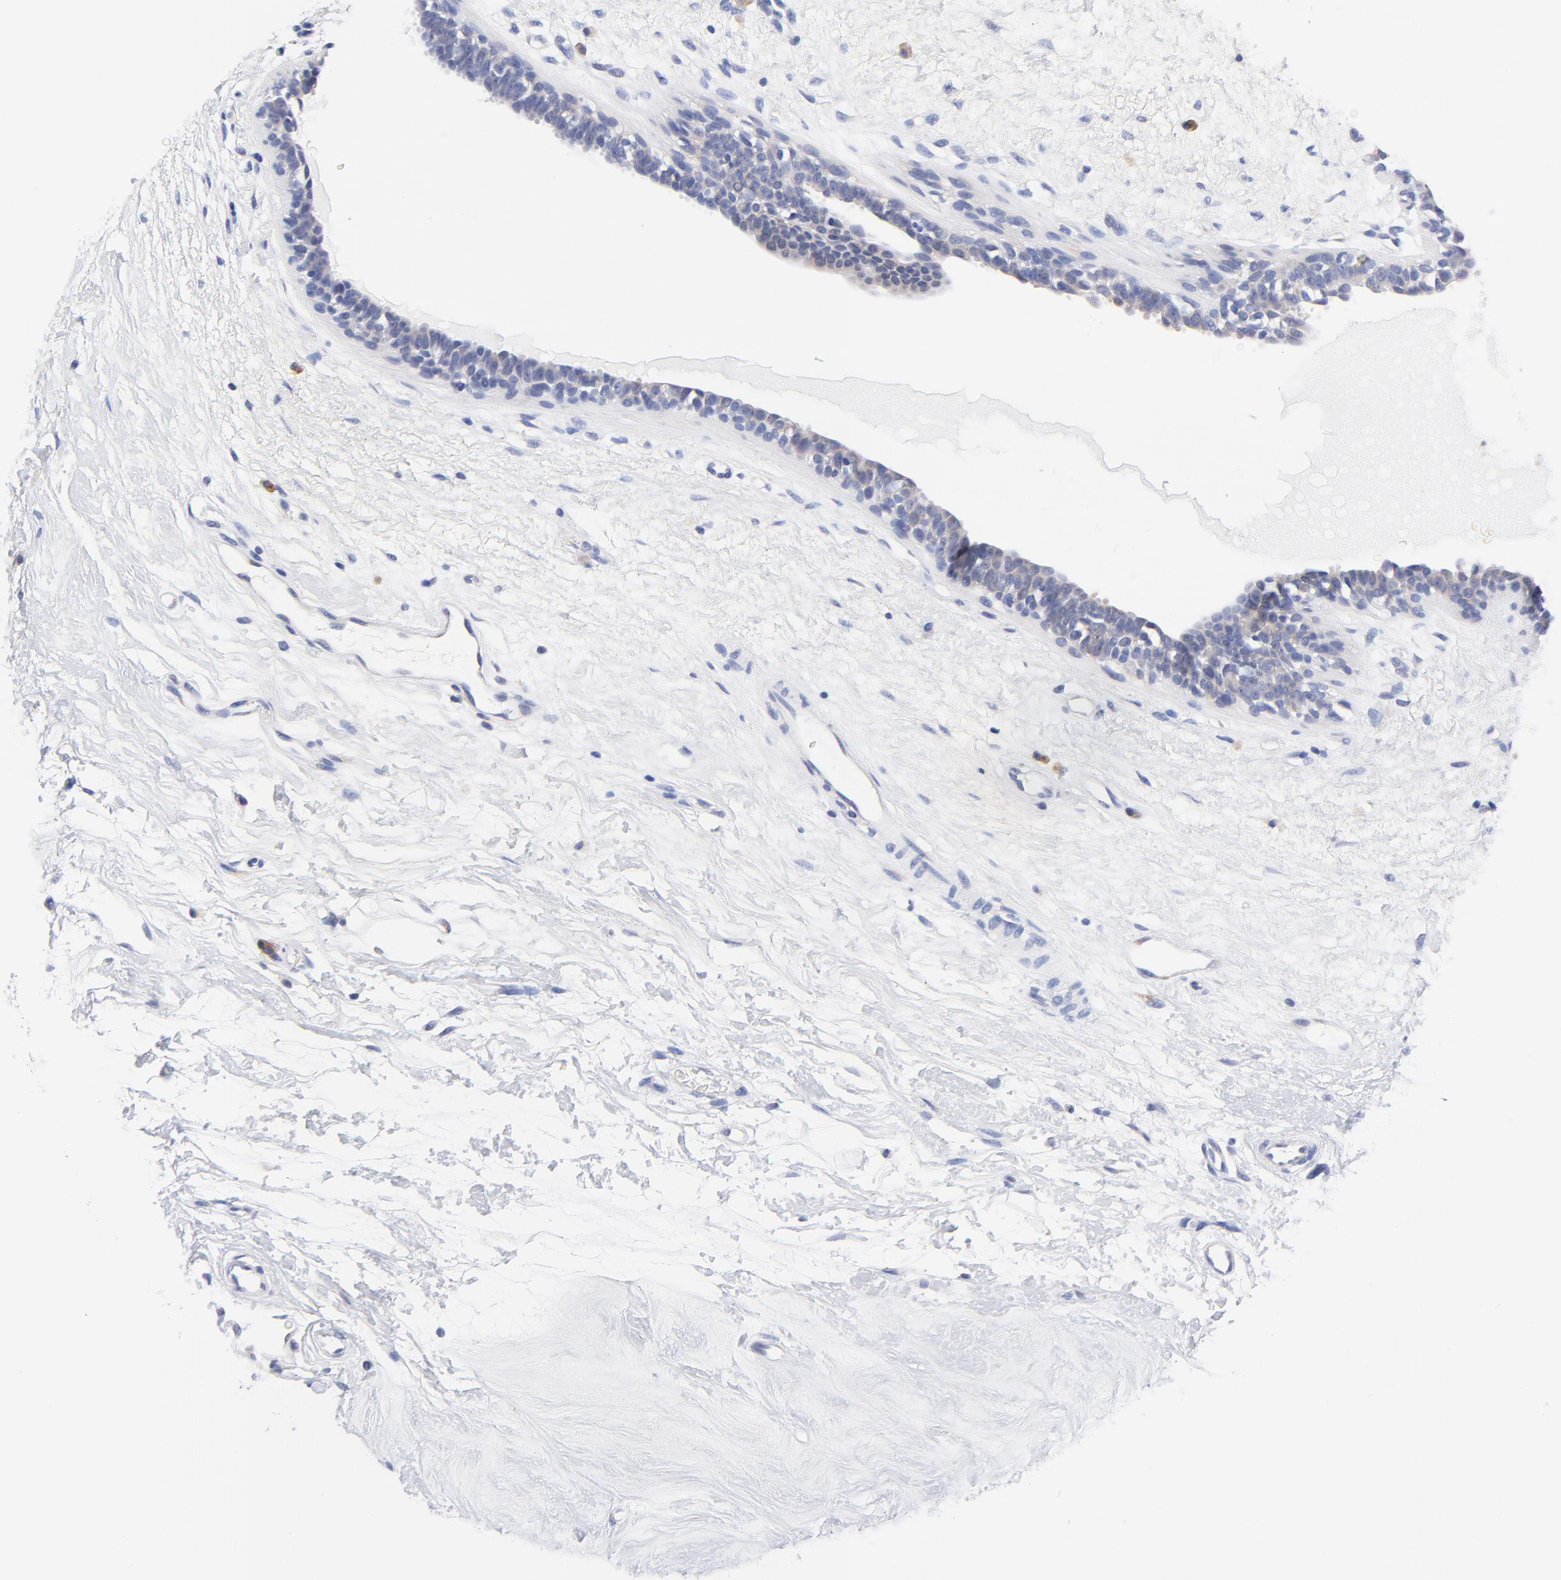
{"staining": {"intensity": "weak", "quantity": "<25%", "location": "cytoplasmic/membranous"}, "tissue": "breast cancer", "cell_type": "Tumor cells", "image_type": "cancer", "snomed": [{"axis": "morphology", "description": "Duct carcinoma"}, {"axis": "topography", "description": "Breast"}], "caption": "A histopathology image of breast cancer stained for a protein reveals no brown staining in tumor cells.", "gene": "LAX1", "patient": {"sex": "female", "age": 40}}